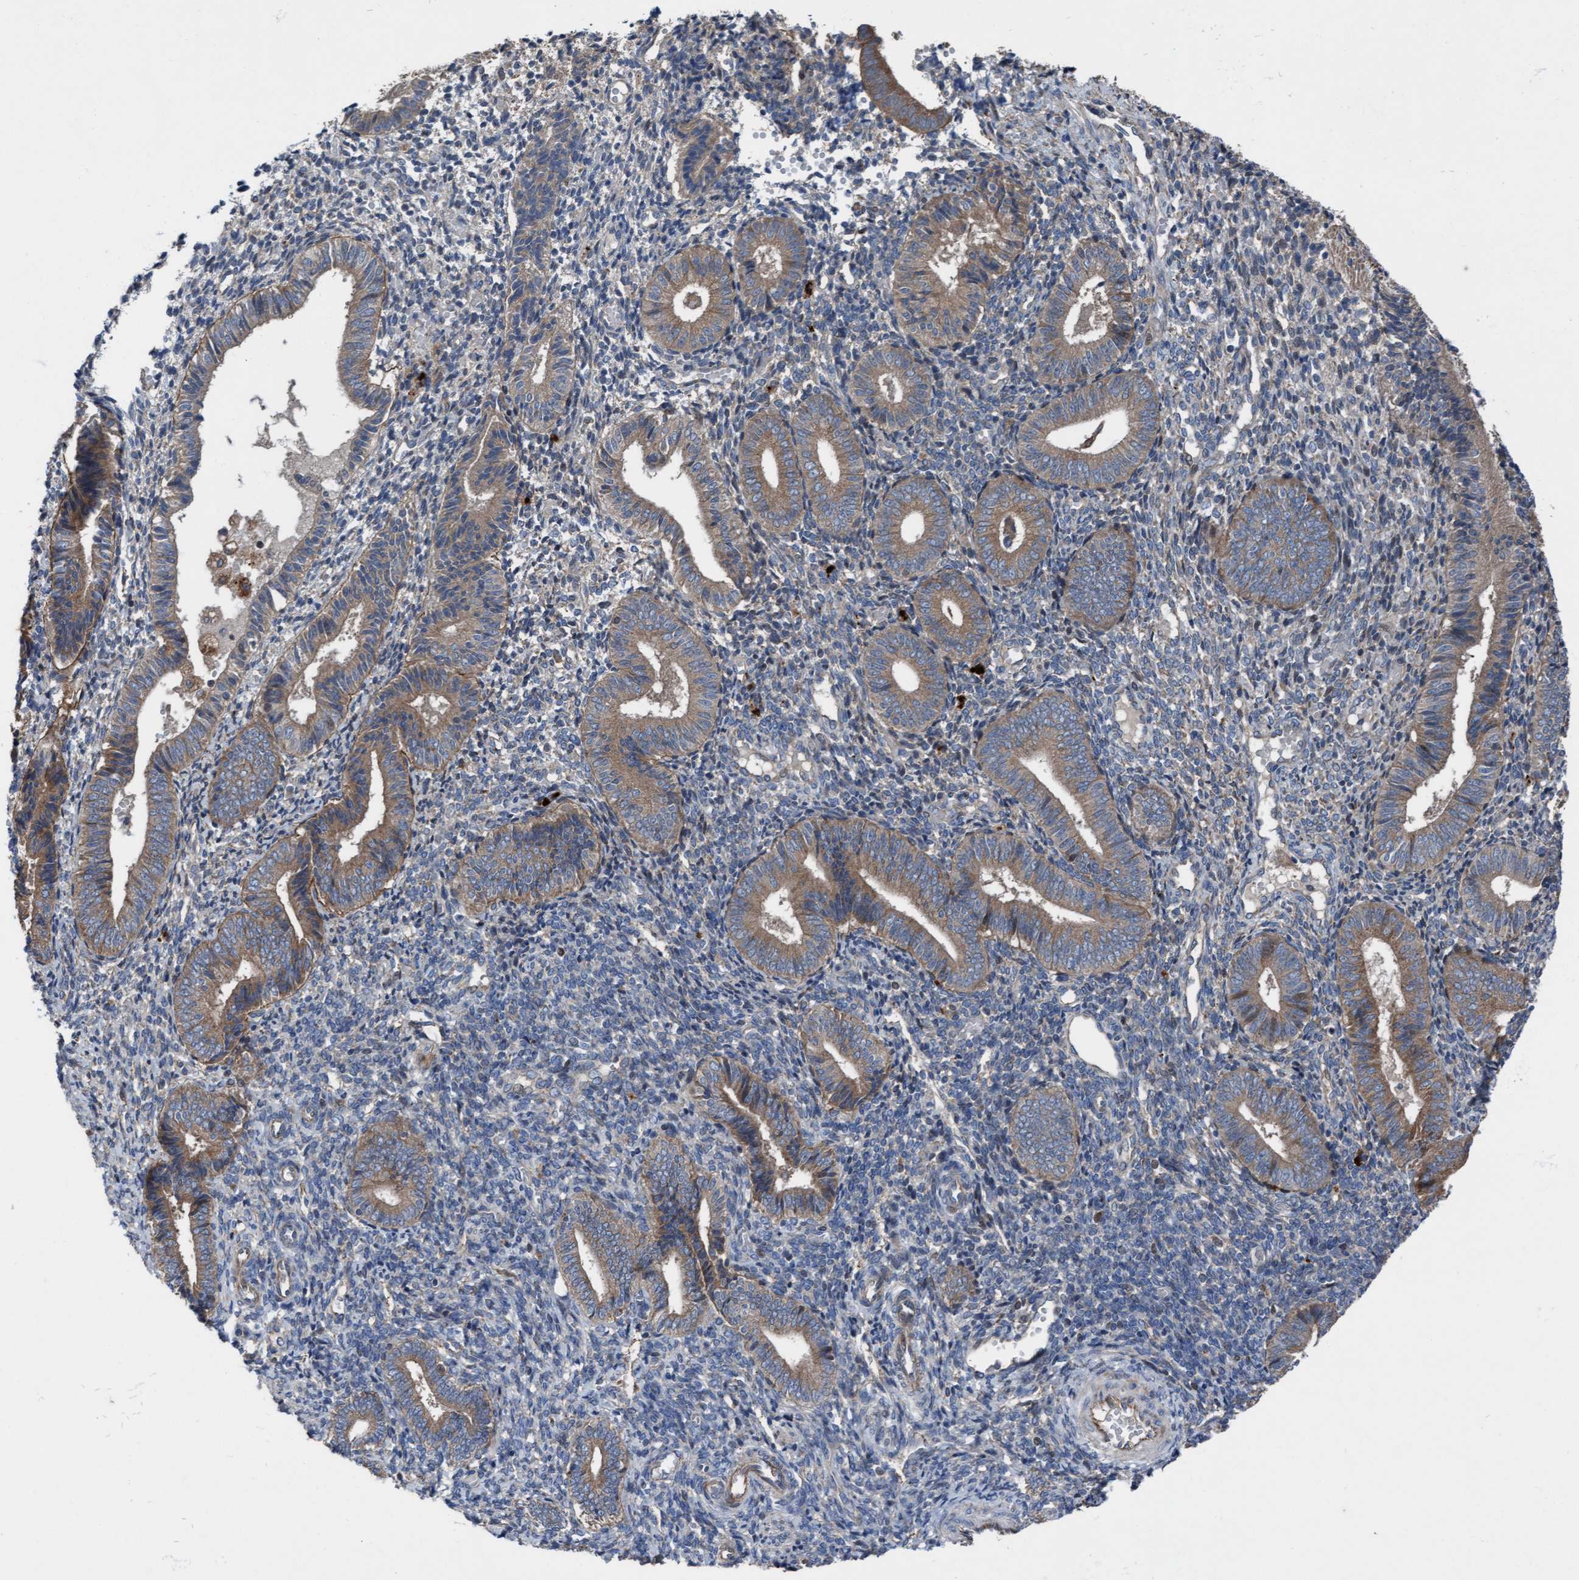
{"staining": {"intensity": "moderate", "quantity": "<25%", "location": "cytoplasmic/membranous"}, "tissue": "endometrium", "cell_type": "Cells in endometrial stroma", "image_type": "normal", "snomed": [{"axis": "morphology", "description": "Normal tissue, NOS"}, {"axis": "topography", "description": "Uterus"}, {"axis": "topography", "description": "Endometrium"}], "caption": "Normal endometrium exhibits moderate cytoplasmic/membranous staining in about <25% of cells in endometrial stroma, visualized by immunohistochemistry.", "gene": "KLHL26", "patient": {"sex": "female", "age": 33}}